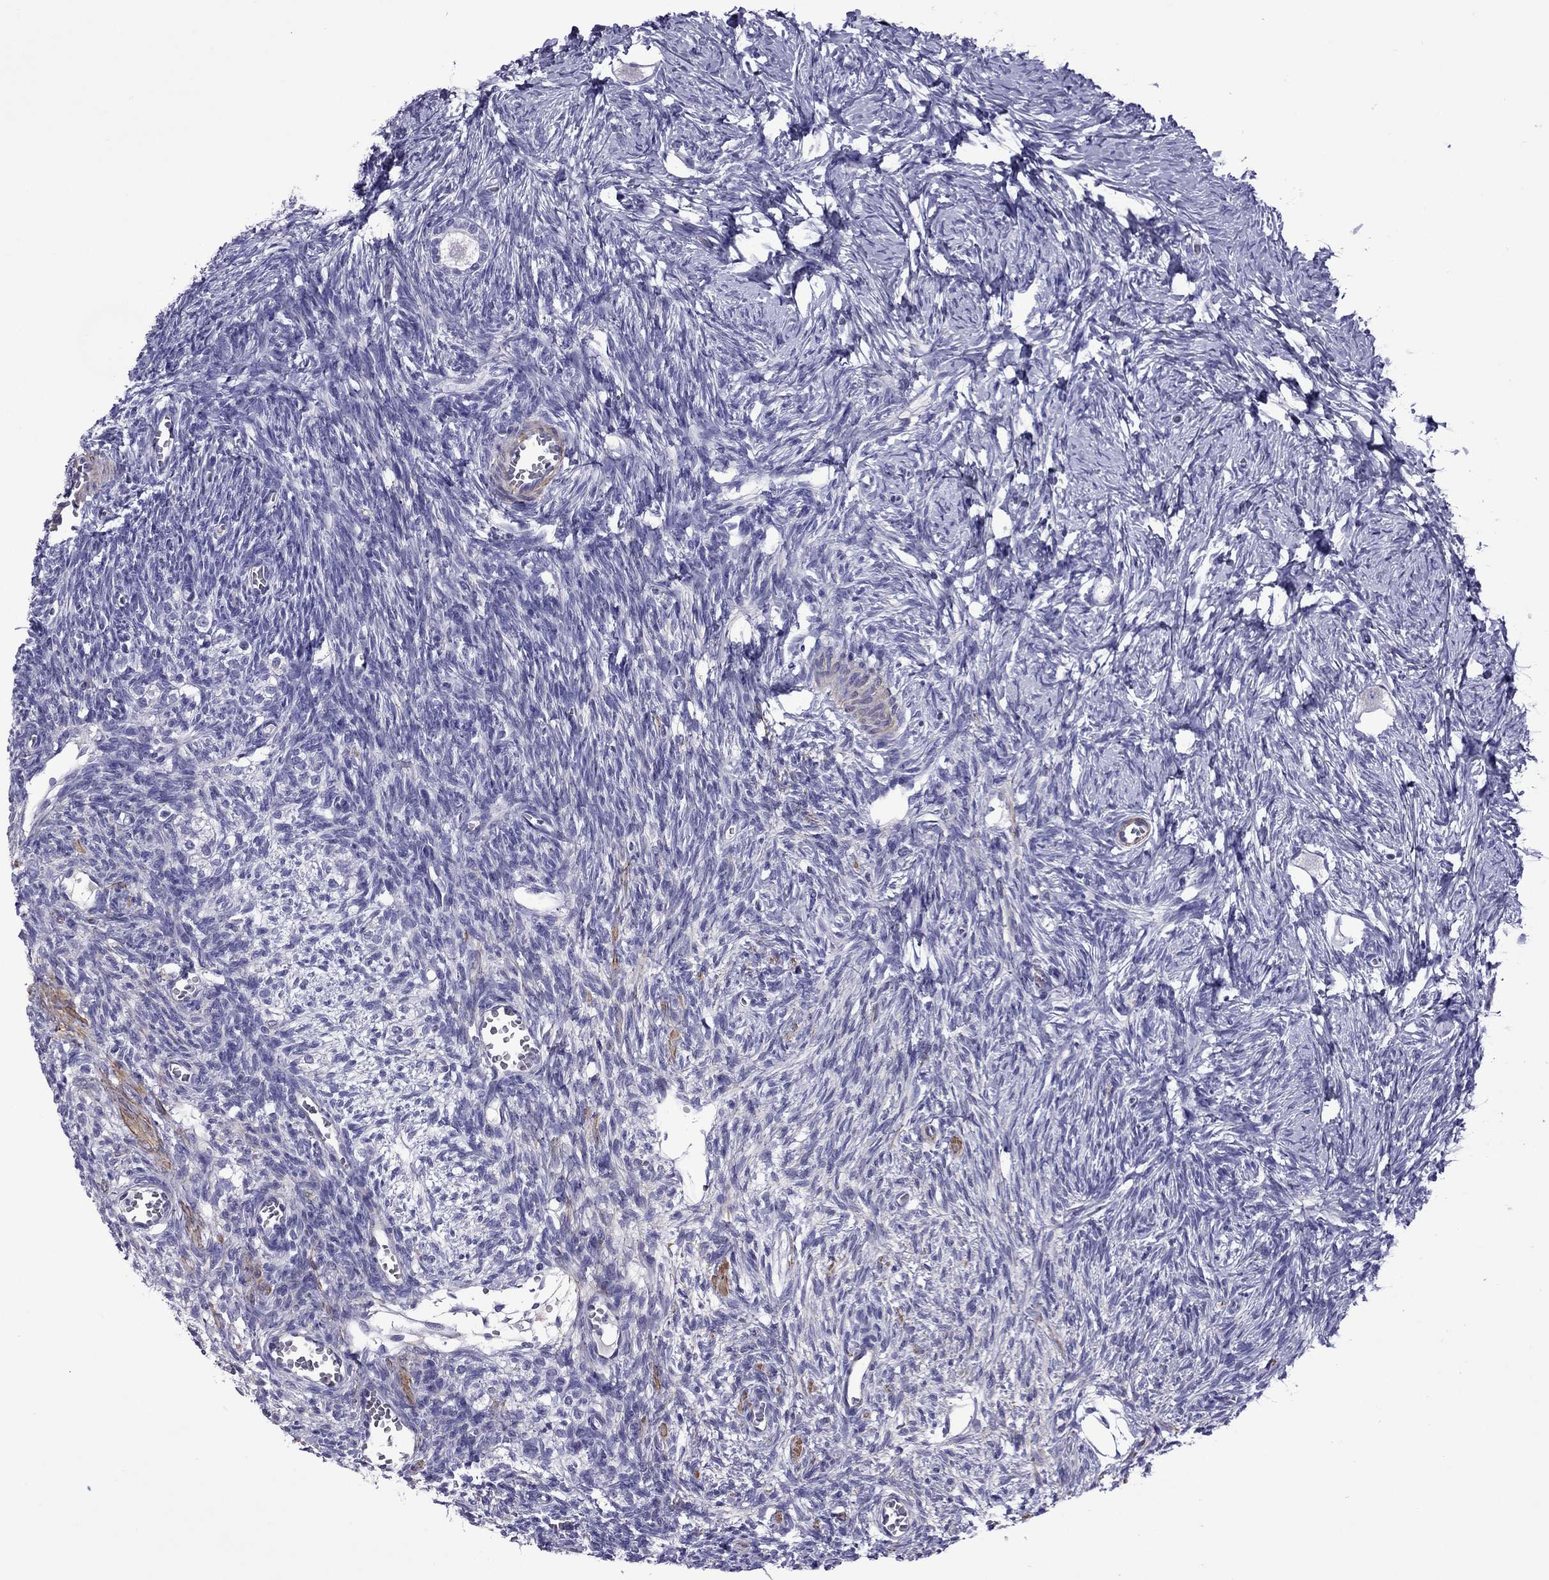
{"staining": {"intensity": "negative", "quantity": "none", "location": "none"}, "tissue": "ovary", "cell_type": "Follicle cells", "image_type": "normal", "snomed": [{"axis": "morphology", "description": "Normal tissue, NOS"}, {"axis": "topography", "description": "Ovary"}], "caption": "DAB immunohistochemical staining of normal human ovary shows no significant positivity in follicle cells.", "gene": "CHRNA5", "patient": {"sex": "female", "age": 27}}